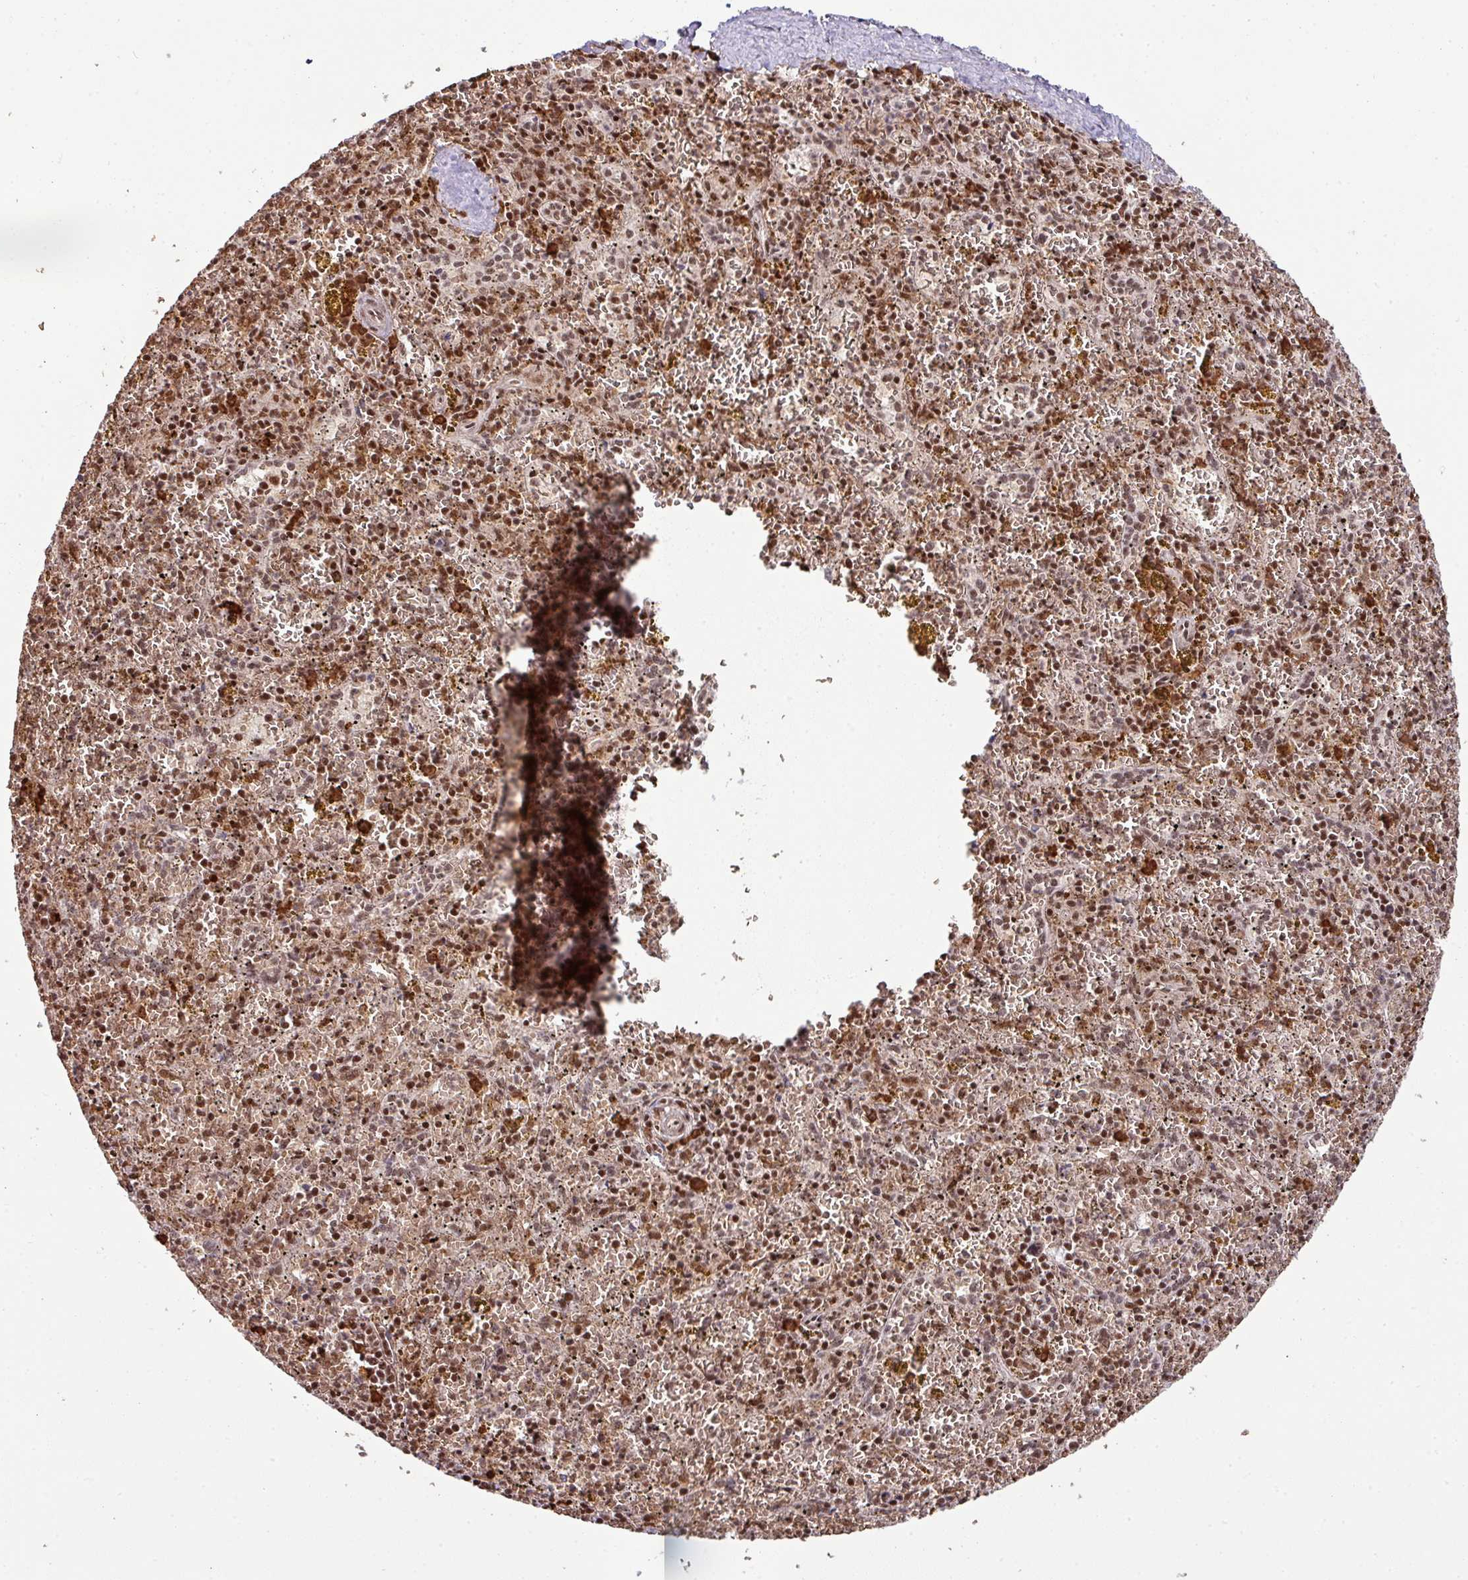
{"staining": {"intensity": "moderate", "quantity": ">75%", "location": "nuclear"}, "tissue": "spleen", "cell_type": "Cells in red pulp", "image_type": "normal", "snomed": [{"axis": "morphology", "description": "Normal tissue, NOS"}, {"axis": "topography", "description": "Spleen"}], "caption": "Spleen stained for a protein displays moderate nuclear positivity in cells in red pulp. Nuclei are stained in blue.", "gene": "PHF23", "patient": {"sex": "male", "age": 57}}